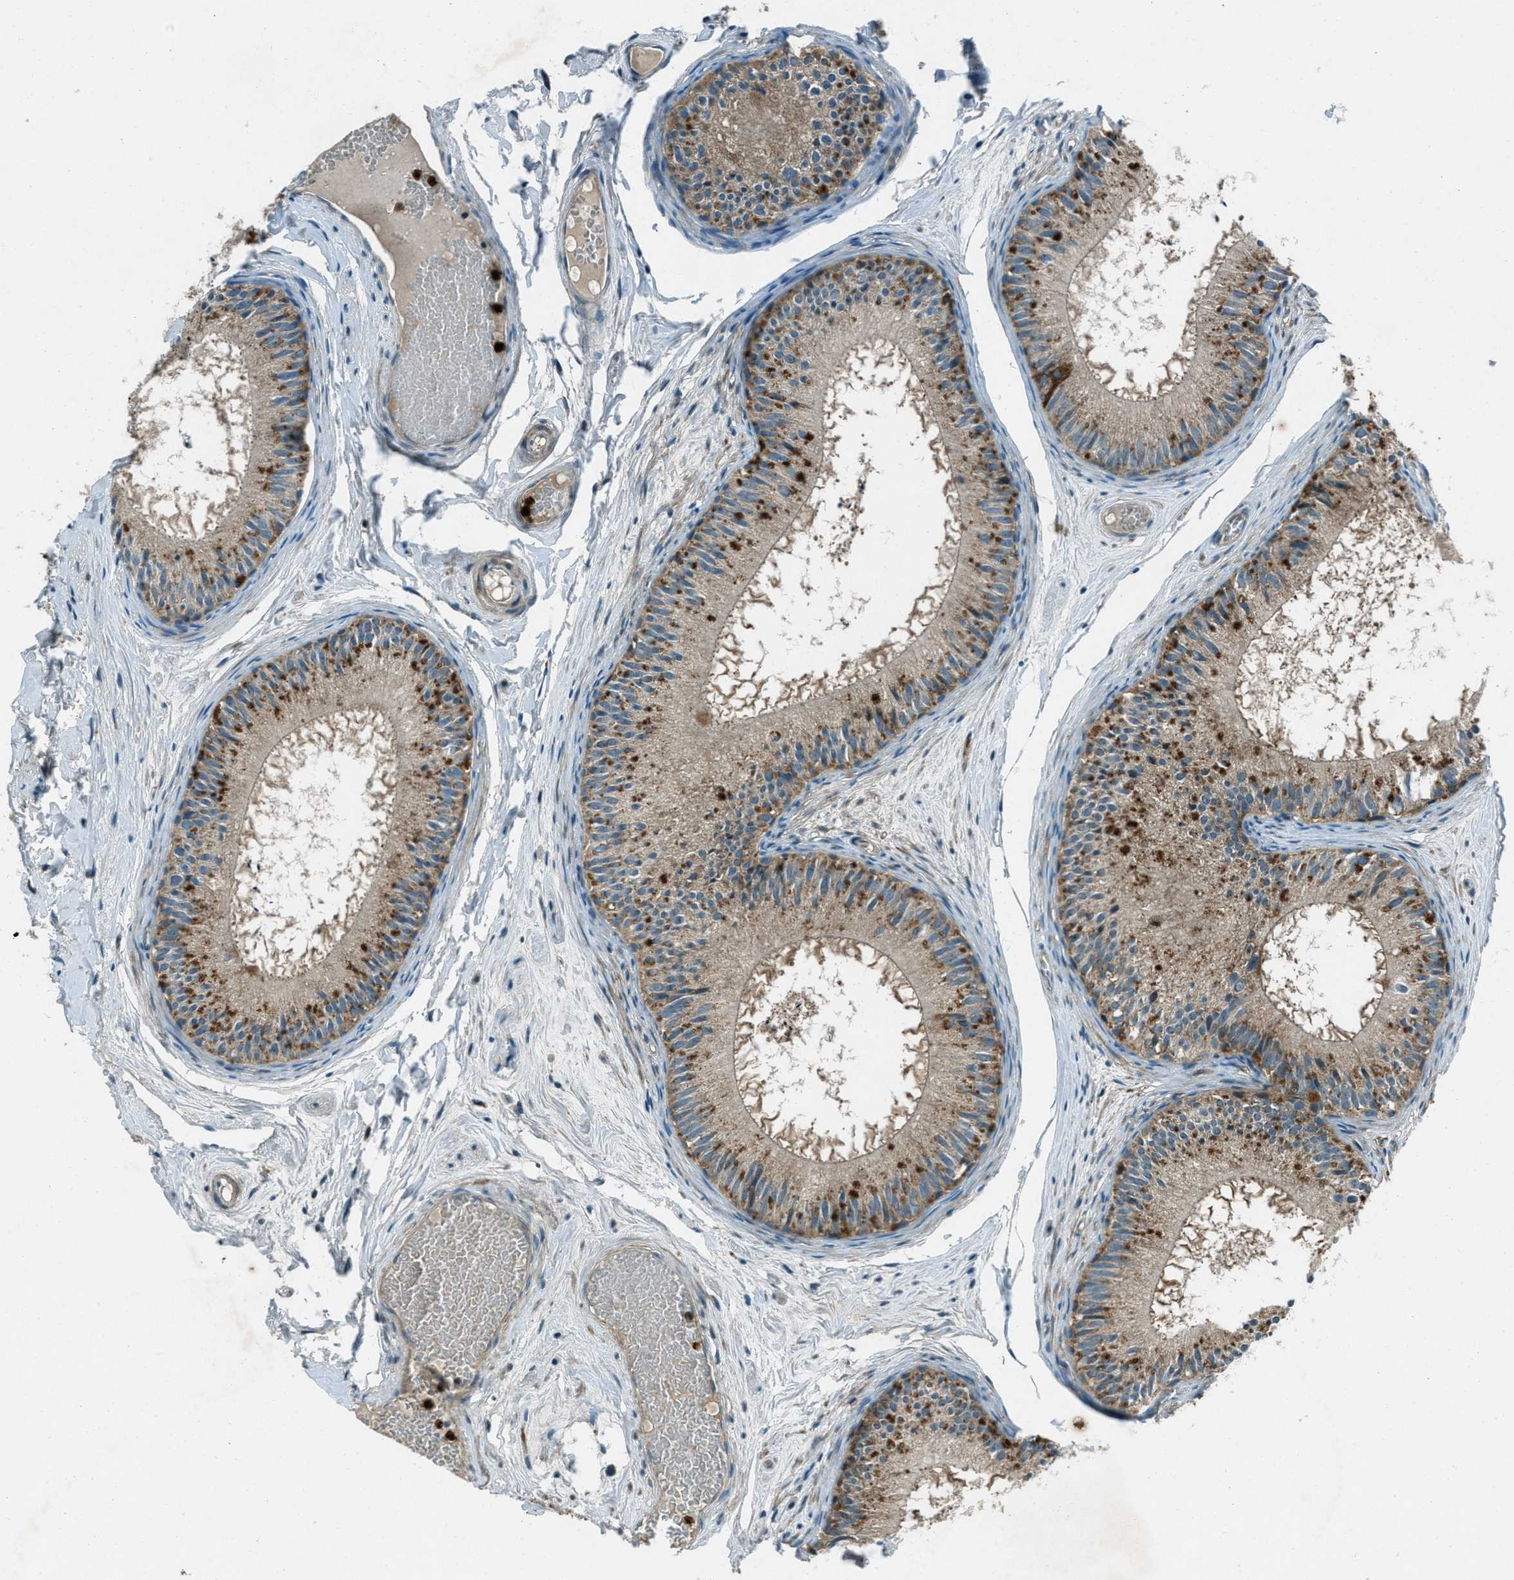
{"staining": {"intensity": "moderate", "quantity": "25%-75%", "location": "cytoplasmic/membranous"}, "tissue": "epididymis", "cell_type": "Glandular cells", "image_type": "normal", "snomed": [{"axis": "morphology", "description": "Normal tissue, NOS"}, {"axis": "topography", "description": "Epididymis"}], "caption": "Immunohistochemical staining of normal epididymis demonstrates 25%-75% levels of moderate cytoplasmic/membranous protein staining in approximately 25%-75% of glandular cells.", "gene": "FAR1", "patient": {"sex": "male", "age": 46}}